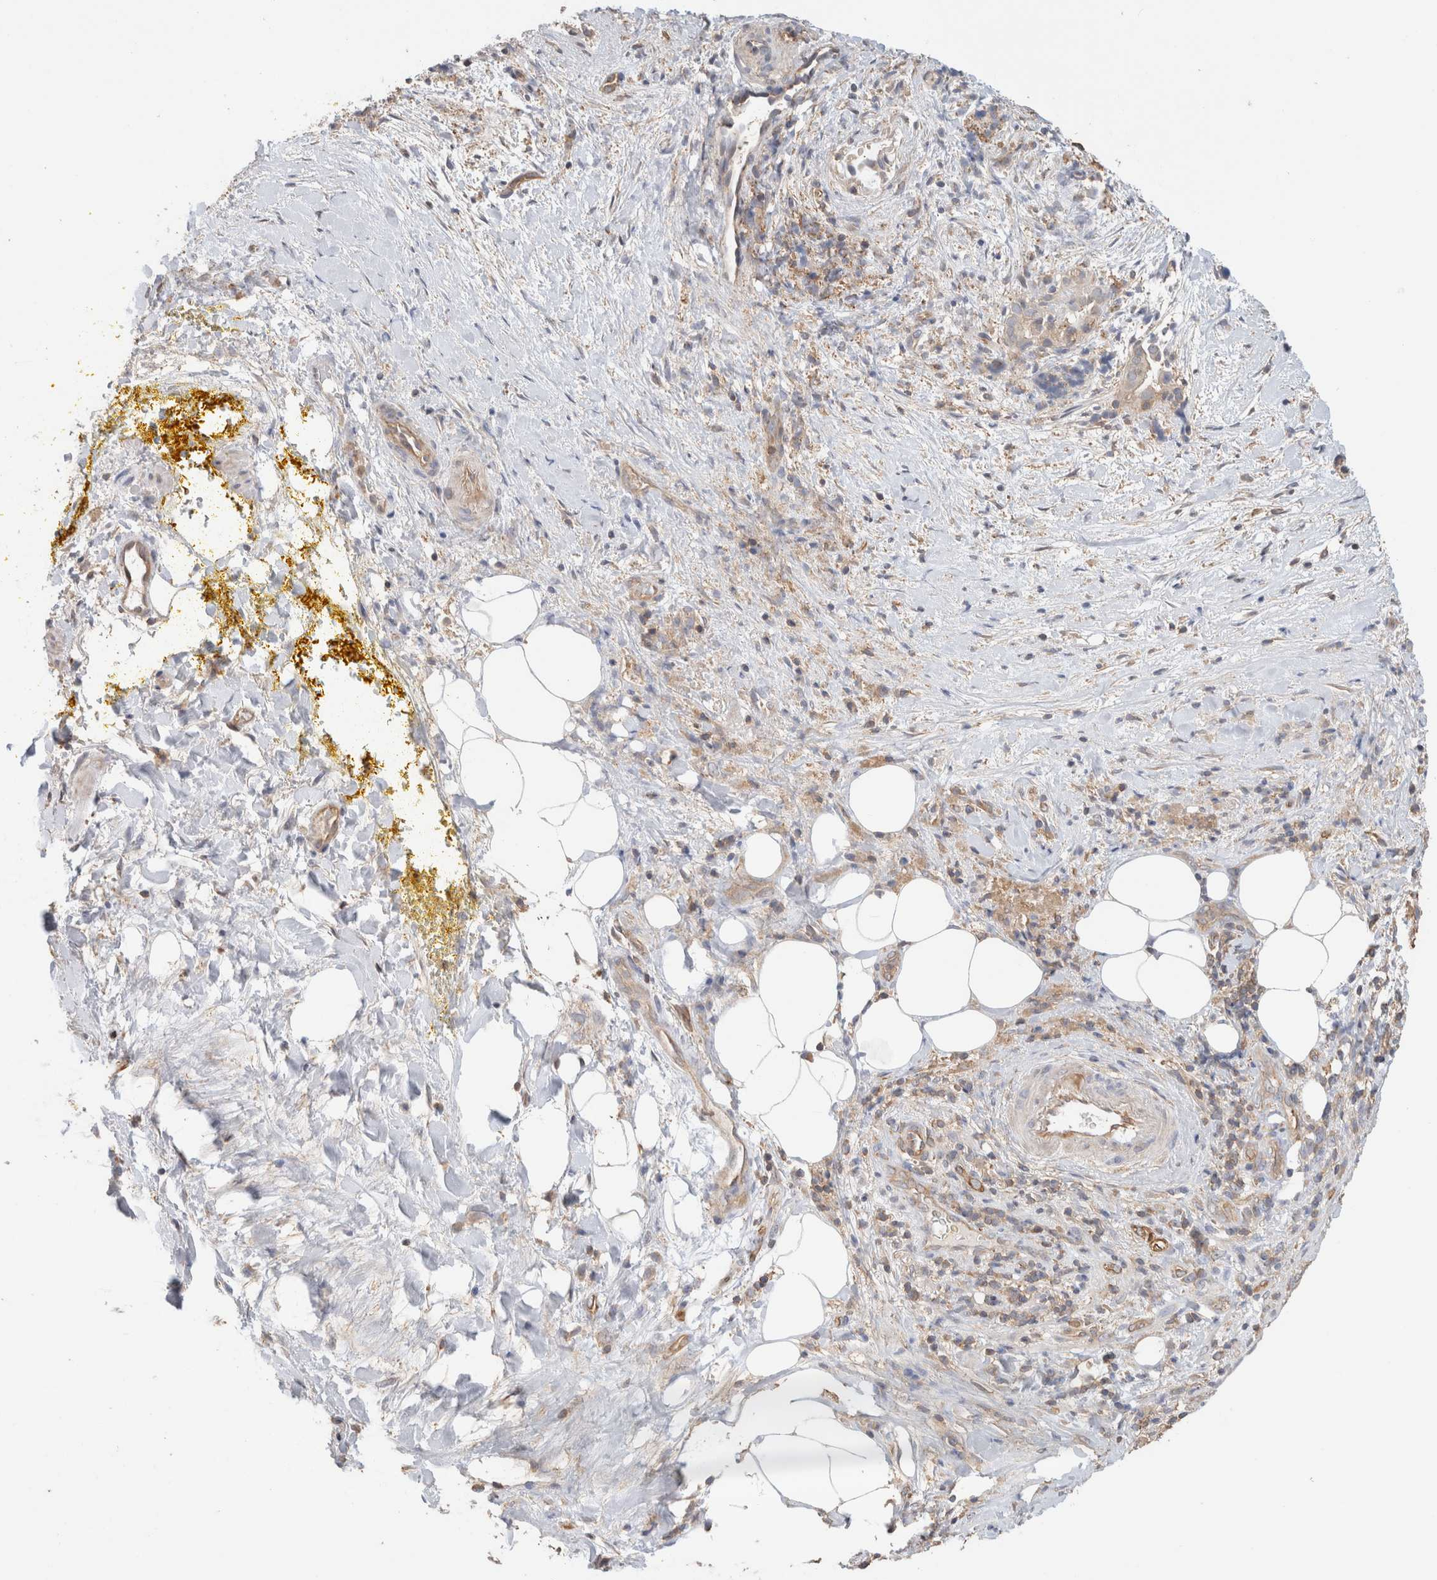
{"staining": {"intensity": "weak", "quantity": "25%-75%", "location": "cytoplasmic/membranous"}, "tissue": "pancreatic cancer", "cell_type": "Tumor cells", "image_type": "cancer", "snomed": [{"axis": "morphology", "description": "Adenocarcinoma, NOS"}, {"axis": "topography", "description": "Pancreas"}], "caption": "Adenocarcinoma (pancreatic) stained with a brown dye exhibits weak cytoplasmic/membranous positive positivity in approximately 25%-75% of tumor cells.", "gene": "CFAP418", "patient": {"sex": "male", "age": 58}}